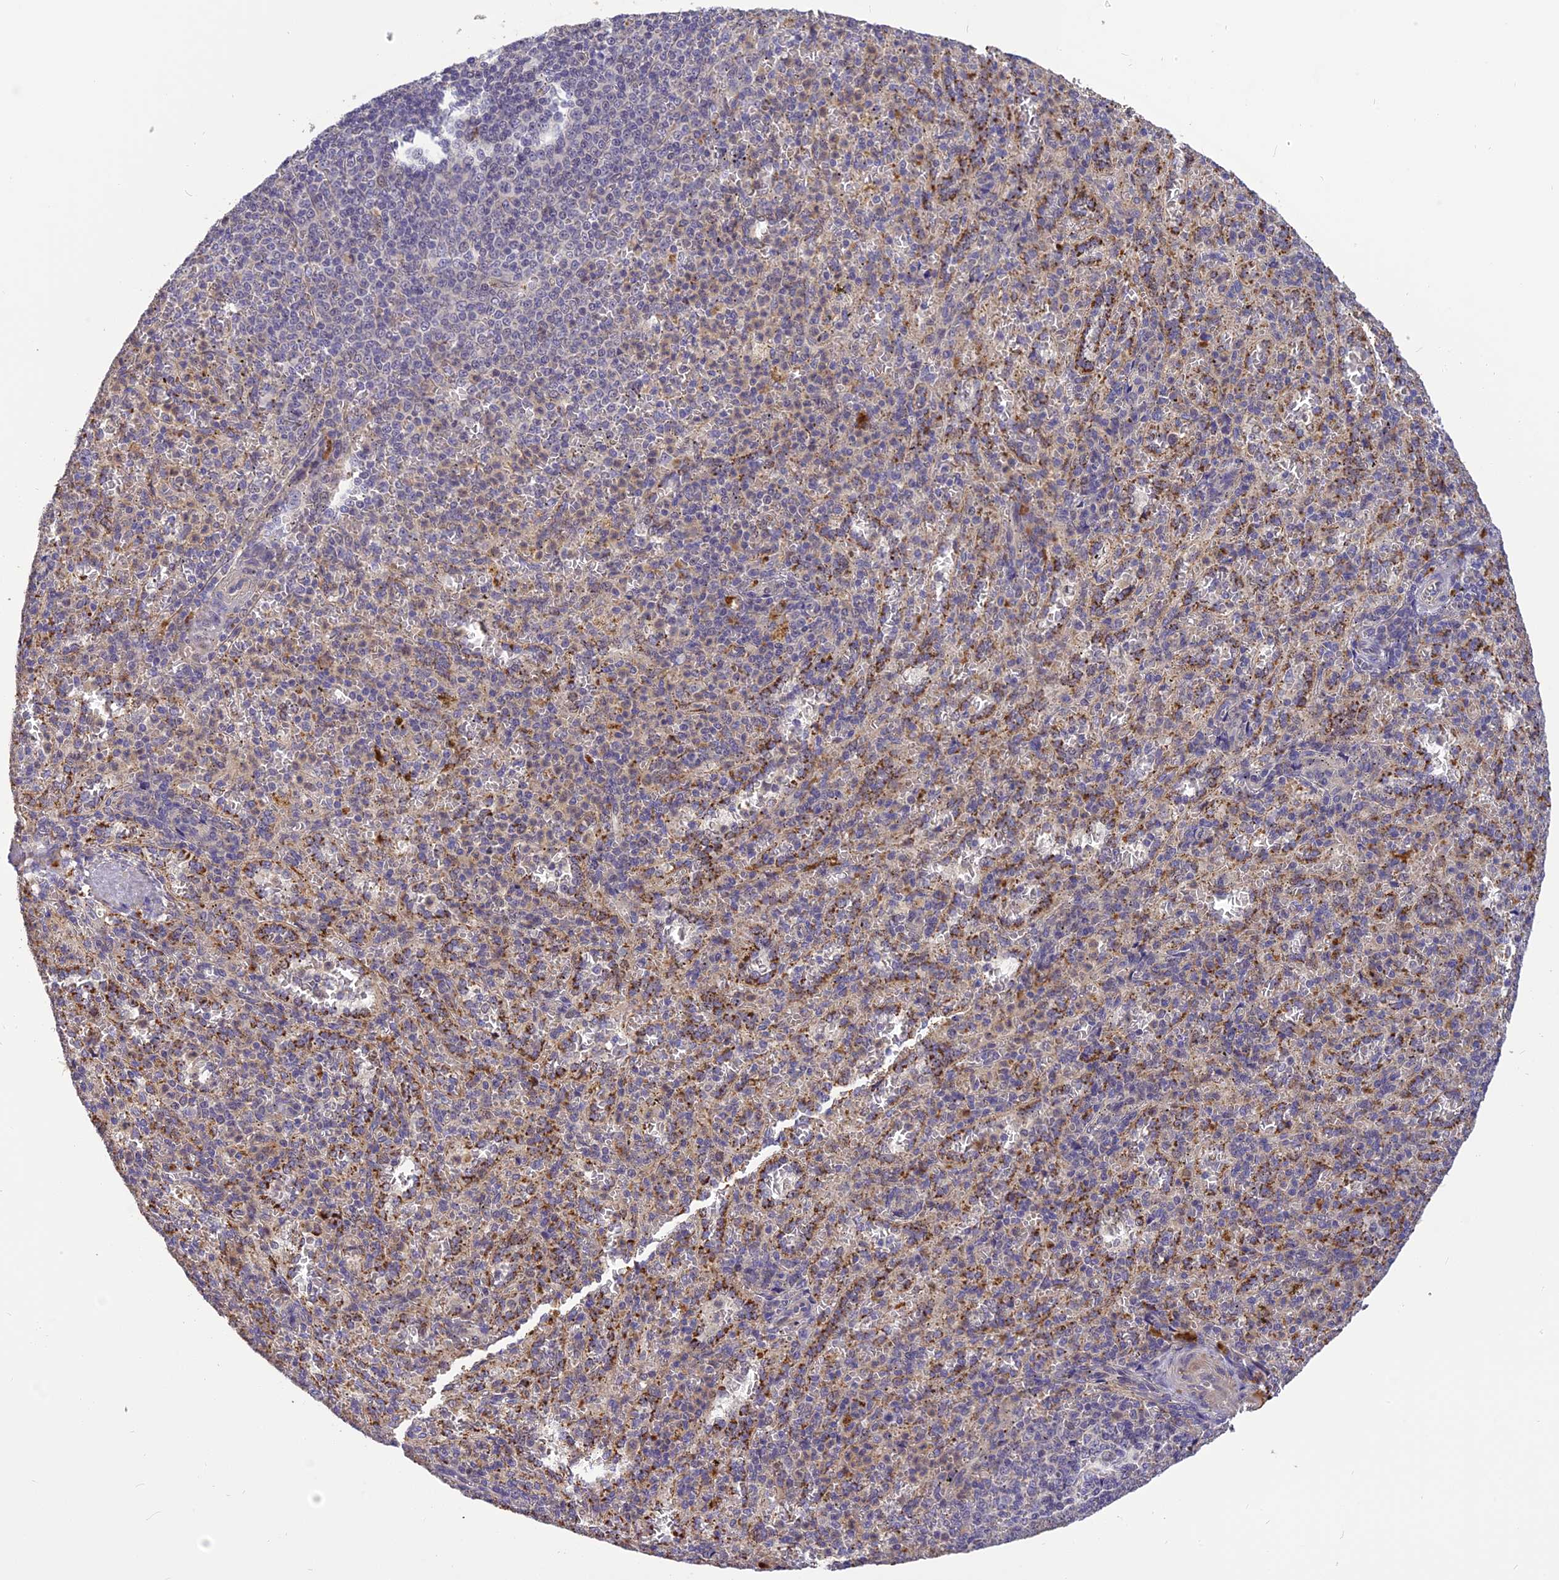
{"staining": {"intensity": "weak", "quantity": "<25%", "location": "cytoplasmic/membranous"}, "tissue": "spleen", "cell_type": "Cells in red pulp", "image_type": "normal", "snomed": [{"axis": "morphology", "description": "Normal tissue, NOS"}, {"axis": "topography", "description": "Spleen"}], "caption": "IHC micrograph of normal spleen stained for a protein (brown), which reveals no staining in cells in red pulp. (Brightfield microscopy of DAB (3,3'-diaminobenzidine) immunohistochemistry at high magnification).", "gene": "FNIP2", "patient": {"sex": "female", "age": 21}}